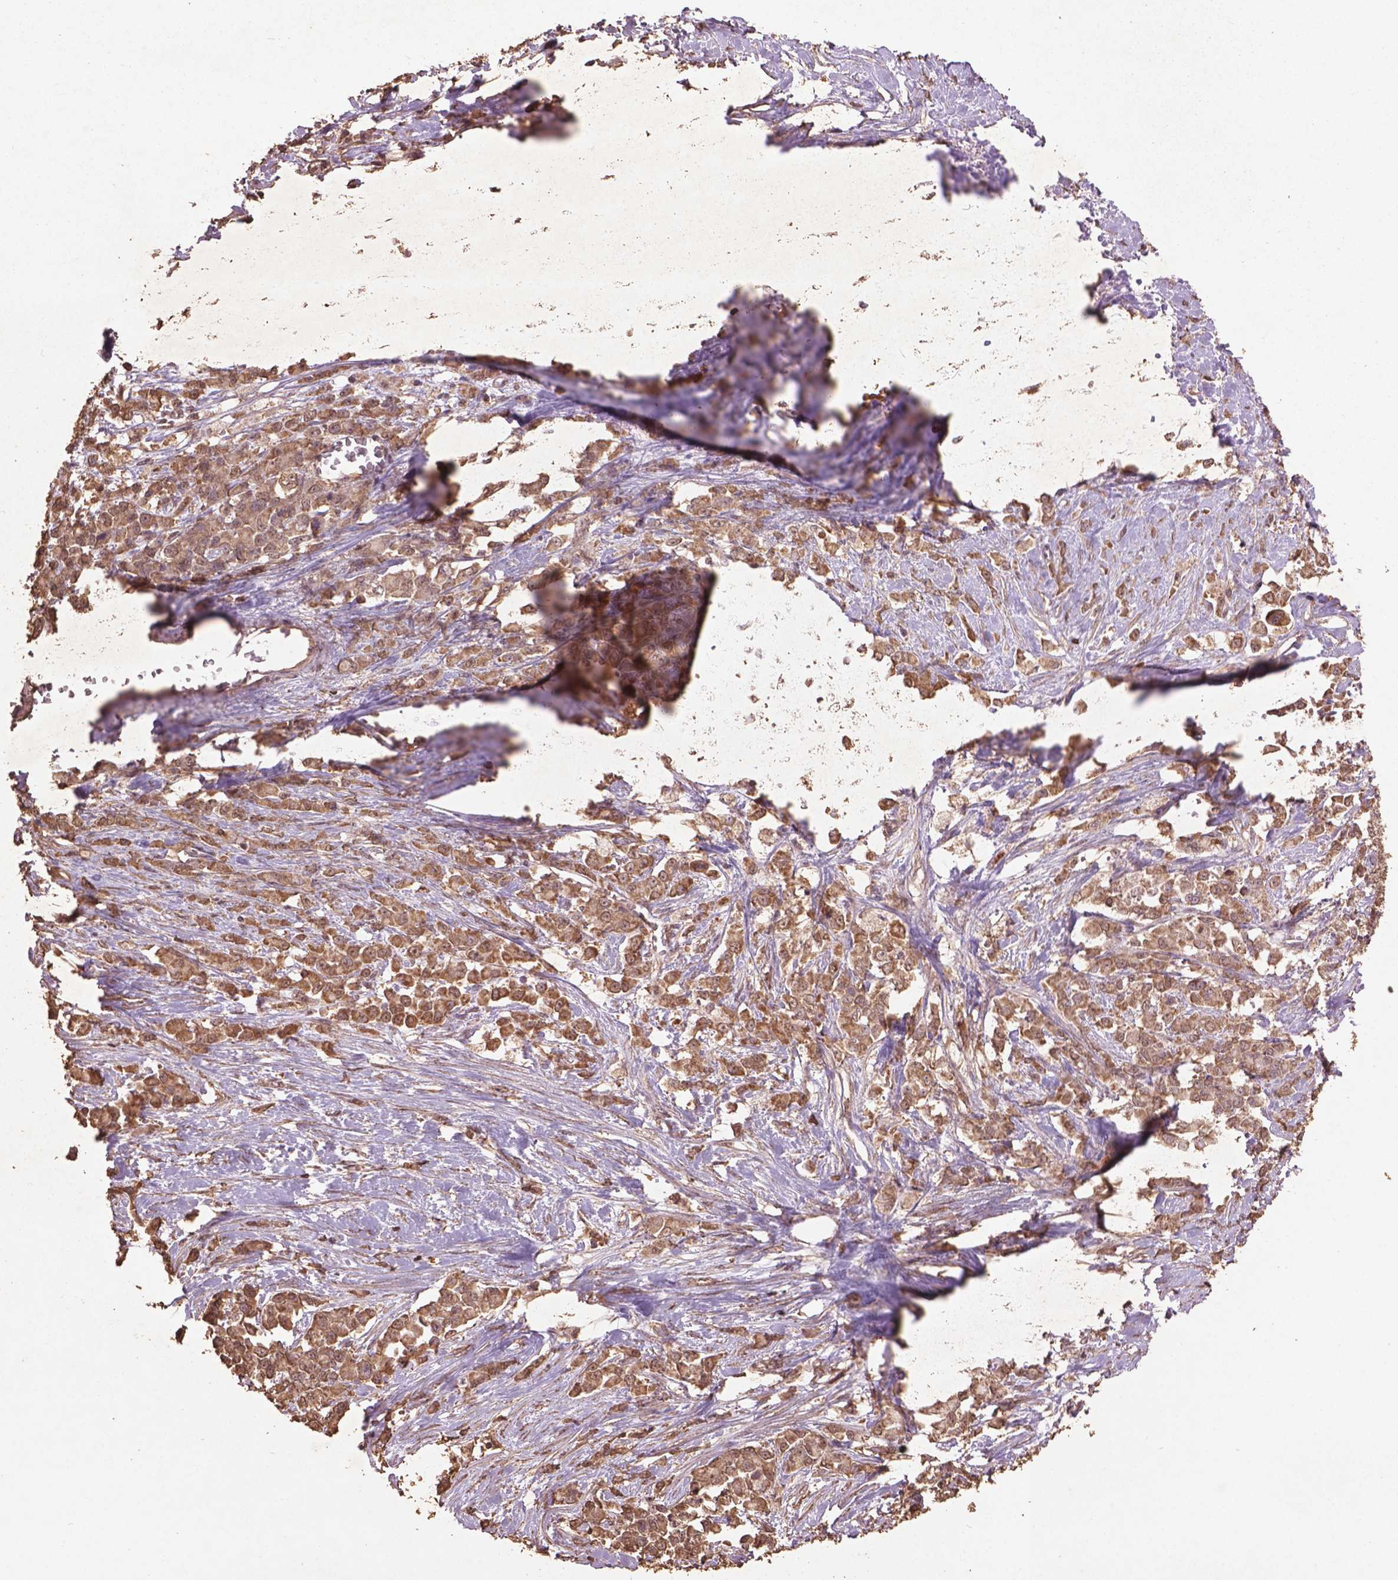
{"staining": {"intensity": "weak", "quantity": ">75%", "location": "cytoplasmic/membranous"}, "tissue": "stomach cancer", "cell_type": "Tumor cells", "image_type": "cancer", "snomed": [{"axis": "morphology", "description": "Adenocarcinoma, NOS"}, {"axis": "topography", "description": "Stomach"}], "caption": "Immunohistochemistry micrograph of neoplastic tissue: human stomach adenocarcinoma stained using immunohistochemistry (IHC) exhibits low levels of weak protein expression localized specifically in the cytoplasmic/membranous of tumor cells, appearing as a cytoplasmic/membranous brown color.", "gene": "BABAM1", "patient": {"sex": "female", "age": 76}}